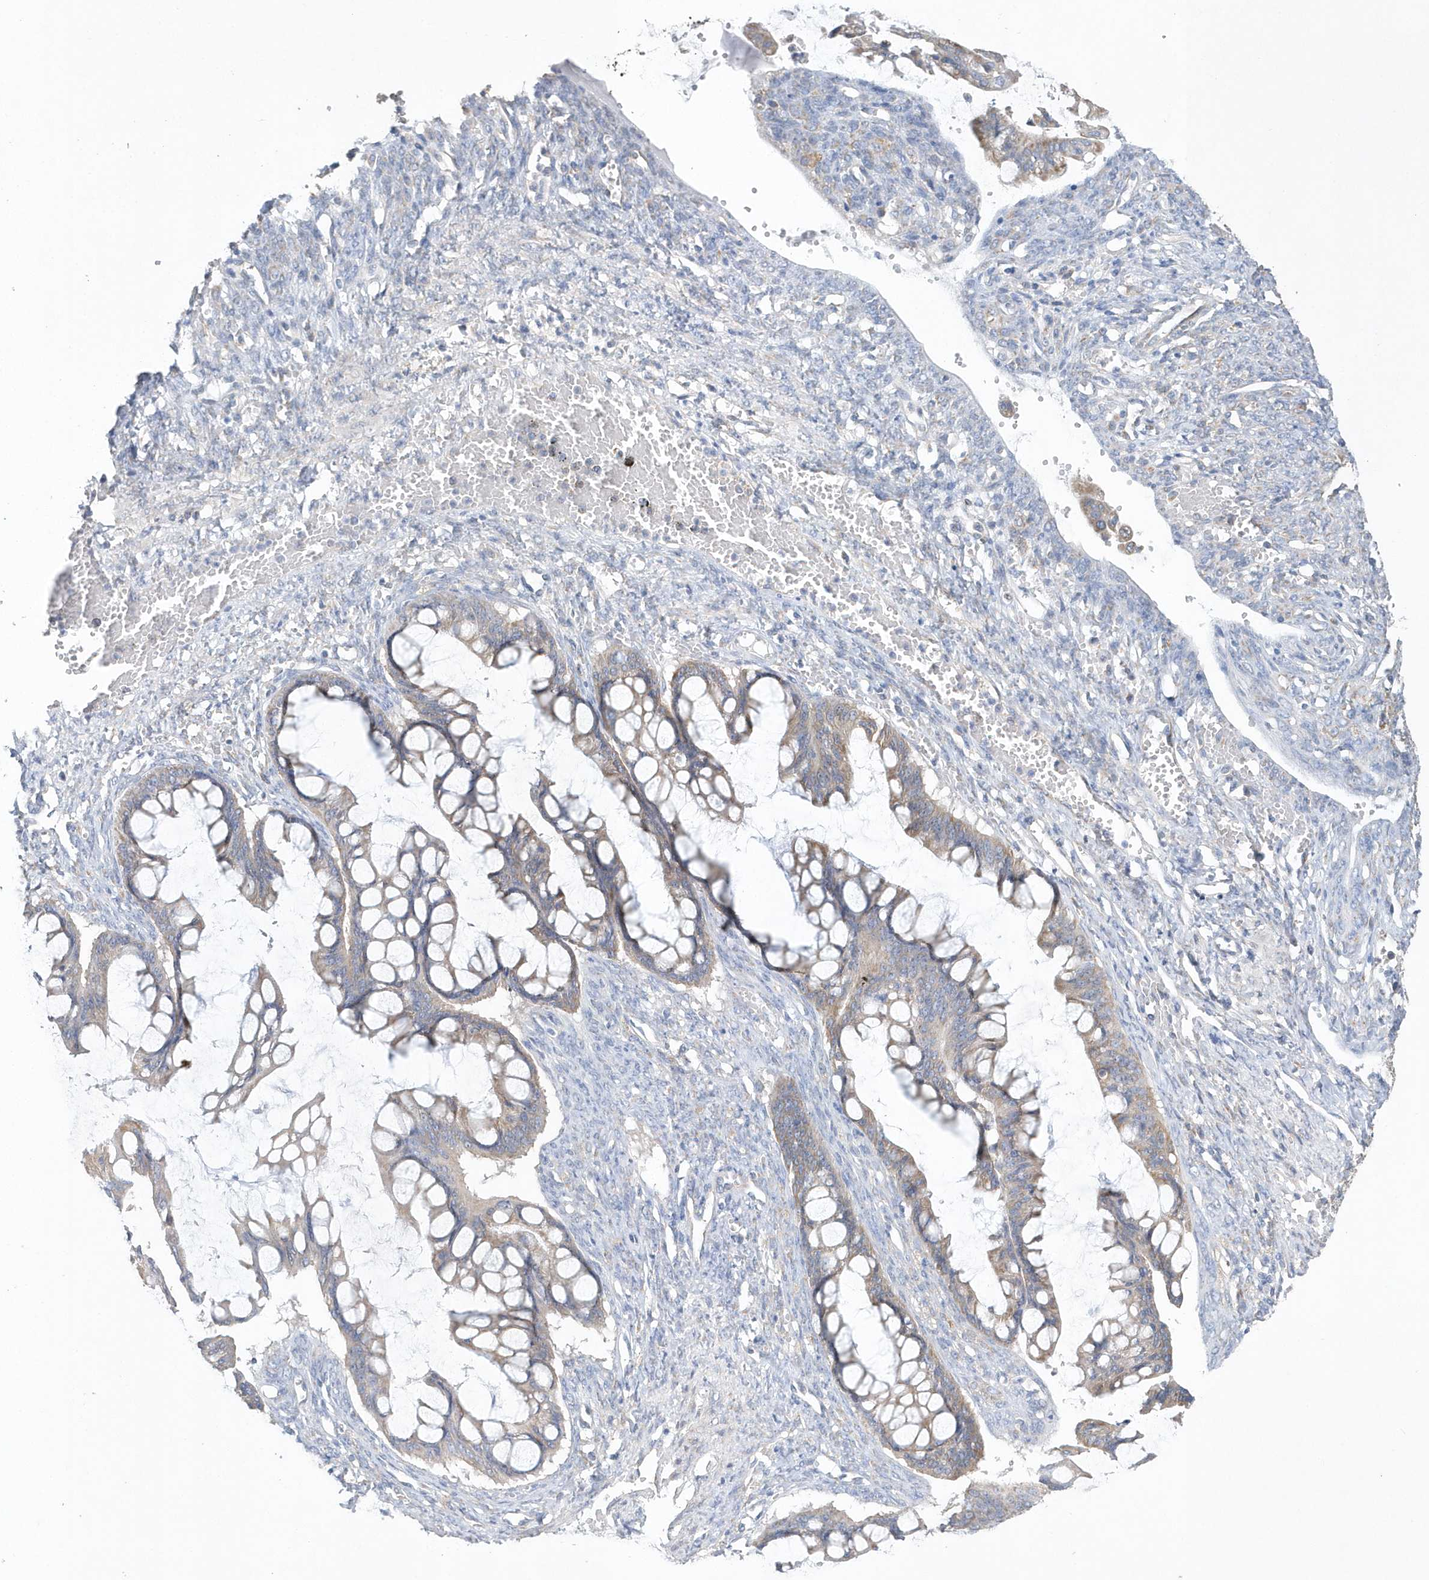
{"staining": {"intensity": "weak", "quantity": "<25%", "location": "cytoplasmic/membranous"}, "tissue": "ovarian cancer", "cell_type": "Tumor cells", "image_type": "cancer", "snomed": [{"axis": "morphology", "description": "Cystadenocarcinoma, mucinous, NOS"}, {"axis": "topography", "description": "Ovary"}], "caption": "IHC image of neoplastic tissue: ovarian cancer (mucinous cystadenocarcinoma) stained with DAB displays no significant protein positivity in tumor cells.", "gene": "SPATA5", "patient": {"sex": "female", "age": 73}}